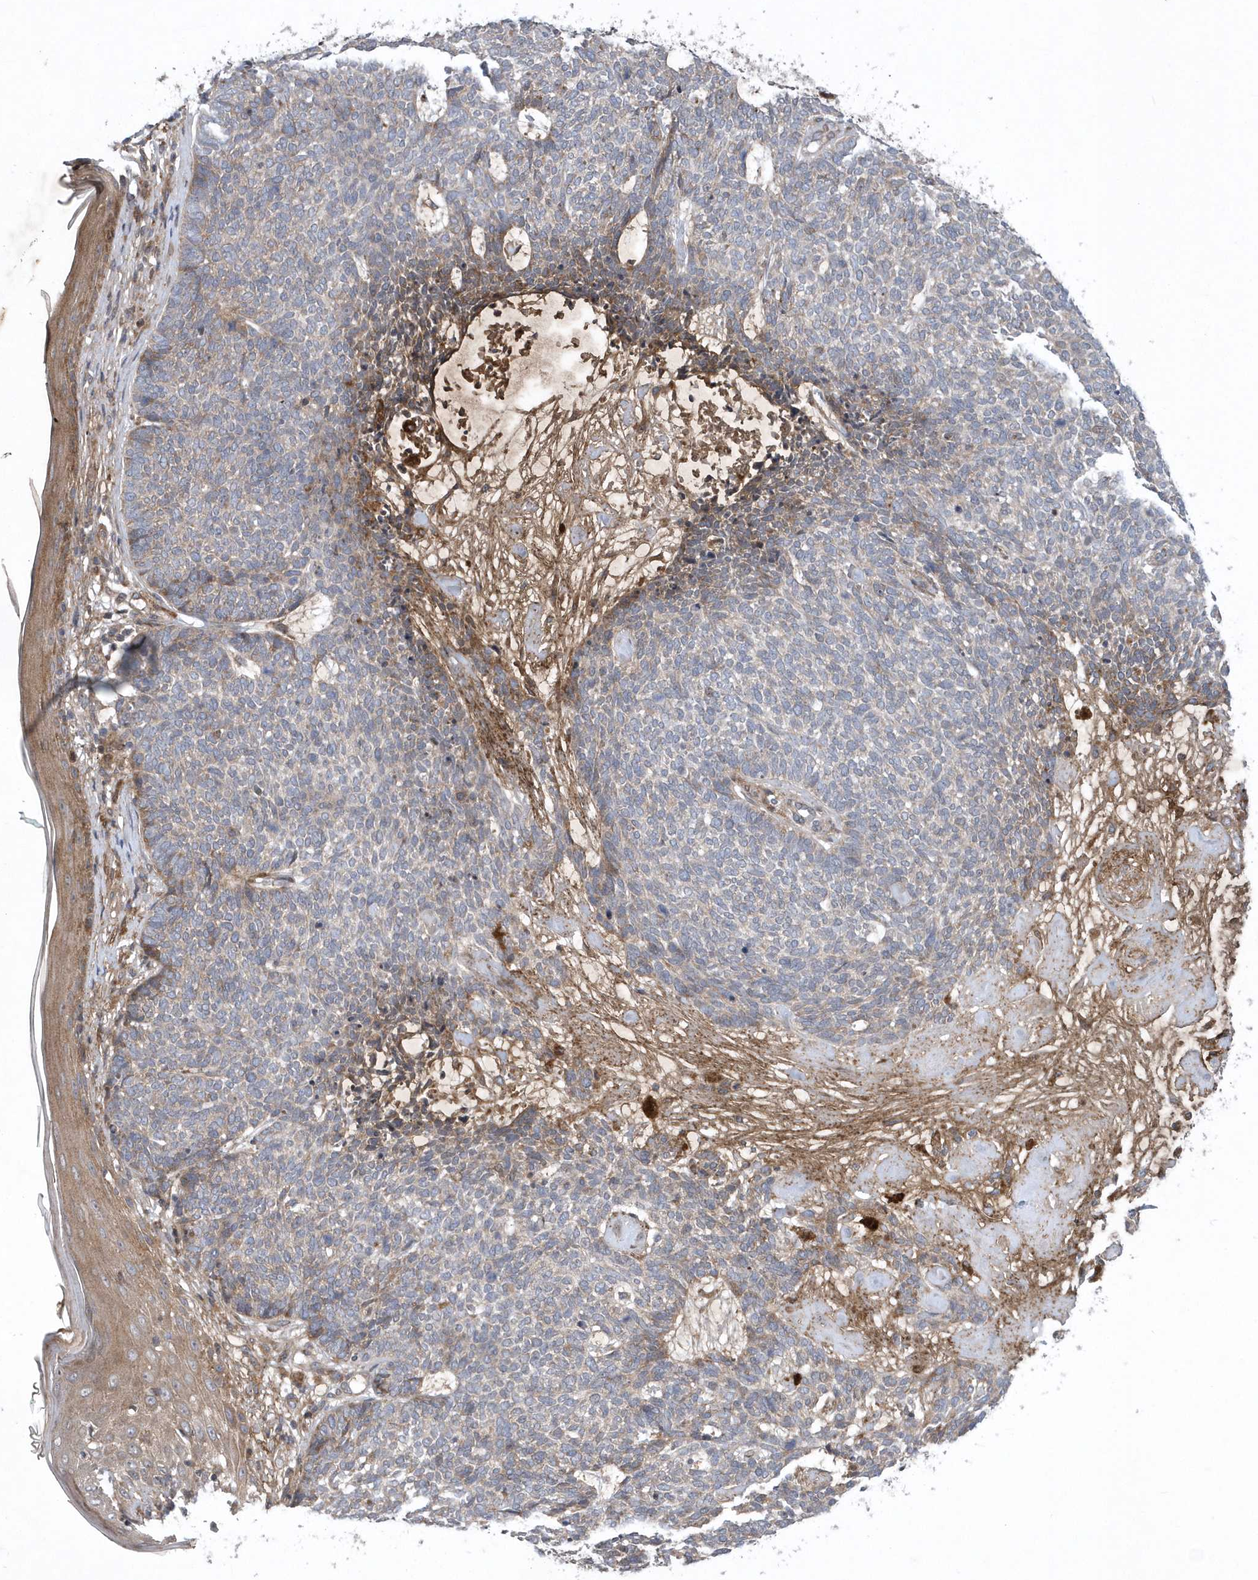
{"staining": {"intensity": "negative", "quantity": "none", "location": "none"}, "tissue": "skin cancer", "cell_type": "Tumor cells", "image_type": "cancer", "snomed": [{"axis": "morphology", "description": "Basal cell carcinoma"}, {"axis": "topography", "description": "Skin"}], "caption": "Immunohistochemistry photomicrograph of neoplastic tissue: human skin basal cell carcinoma stained with DAB (3,3'-diaminobenzidine) reveals no significant protein expression in tumor cells.", "gene": "HMGCS1", "patient": {"sex": "female", "age": 84}}